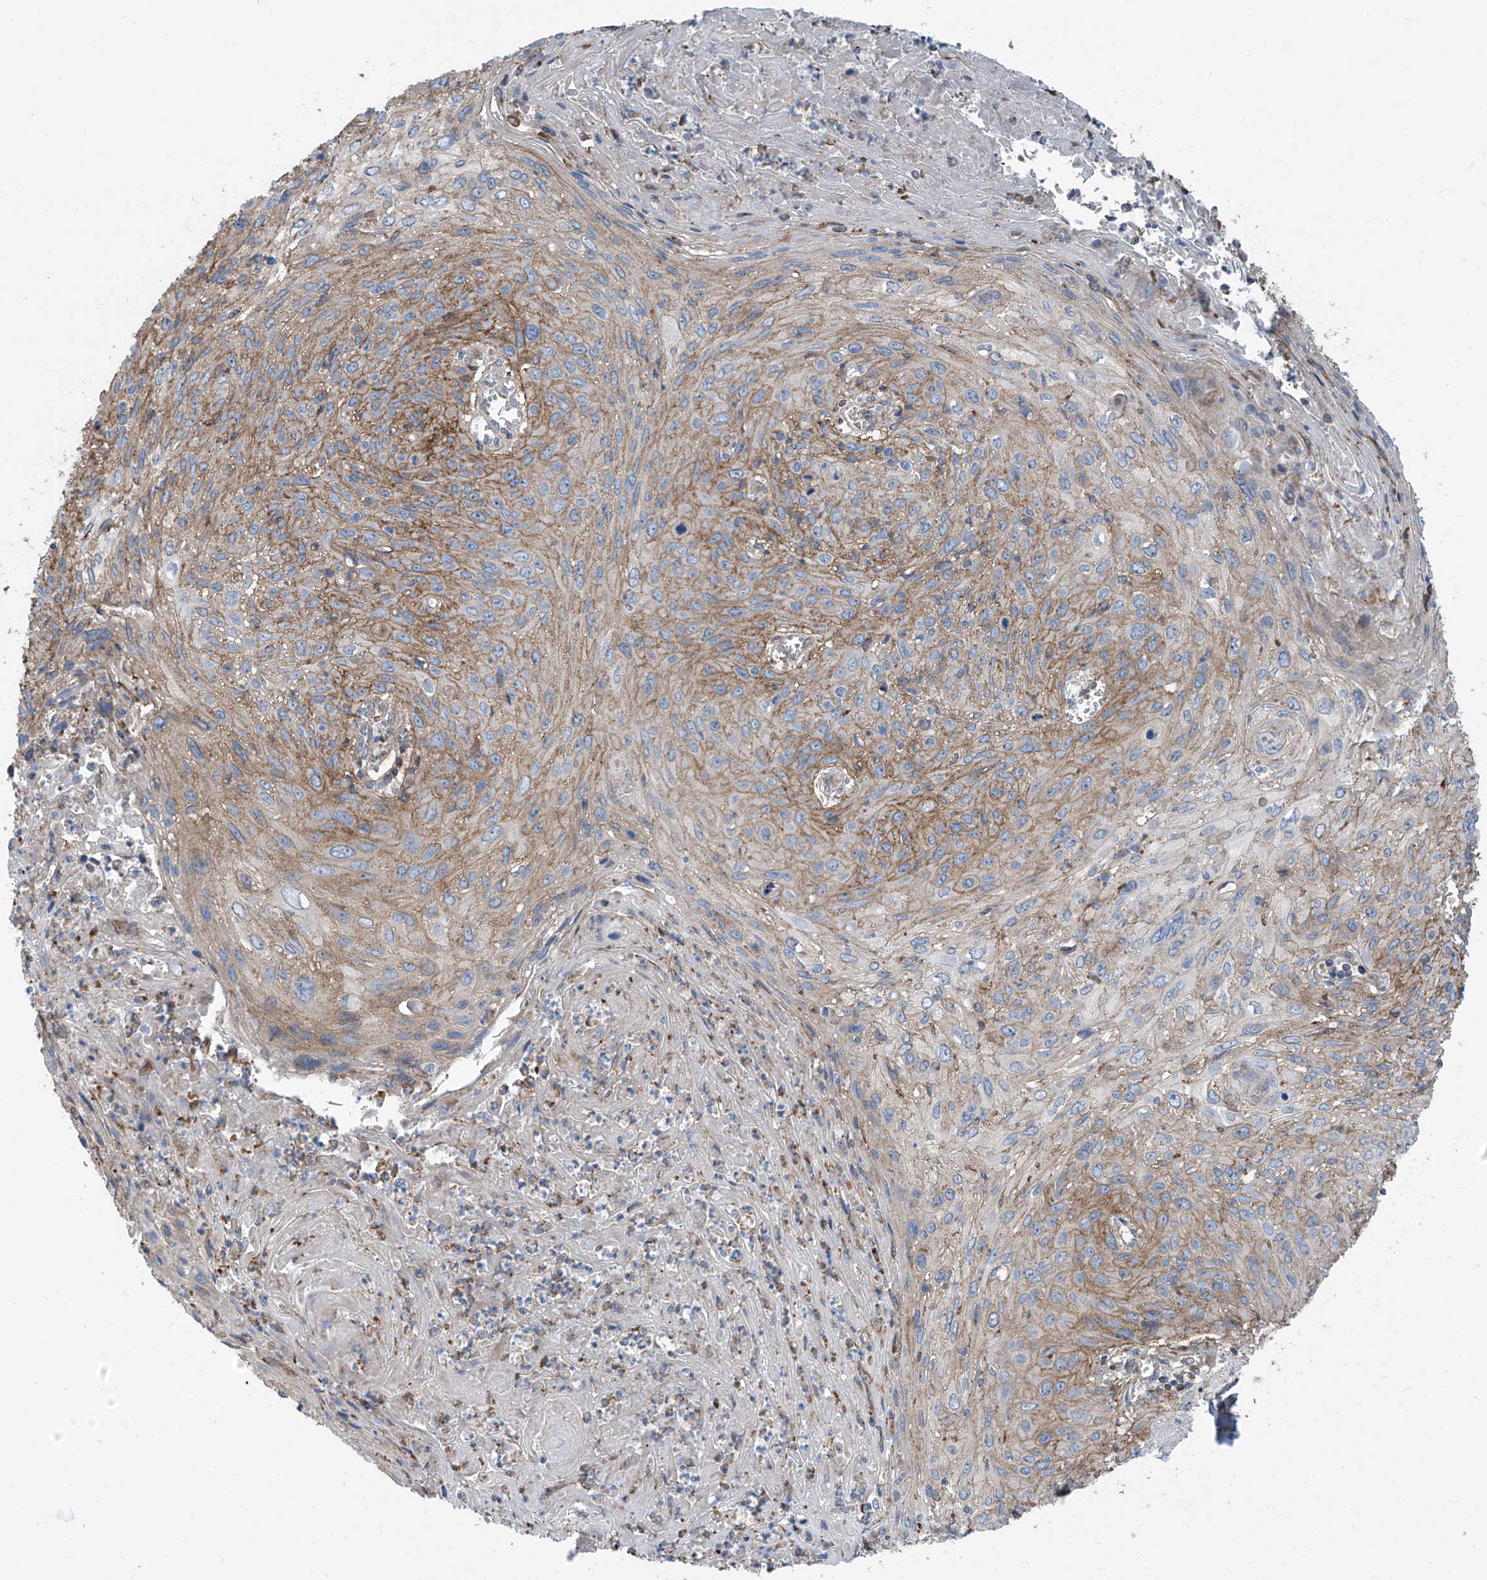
{"staining": {"intensity": "moderate", "quantity": "25%-75%", "location": "cytoplasmic/membranous"}, "tissue": "cervical cancer", "cell_type": "Tumor cells", "image_type": "cancer", "snomed": [{"axis": "morphology", "description": "Squamous cell carcinoma, NOS"}, {"axis": "topography", "description": "Cervix"}], "caption": "Protein staining demonstrates moderate cytoplasmic/membranous staining in approximately 25%-75% of tumor cells in squamous cell carcinoma (cervical). (brown staining indicates protein expression, while blue staining denotes nuclei).", "gene": "SLC1A5", "patient": {"sex": "female", "age": 51}}